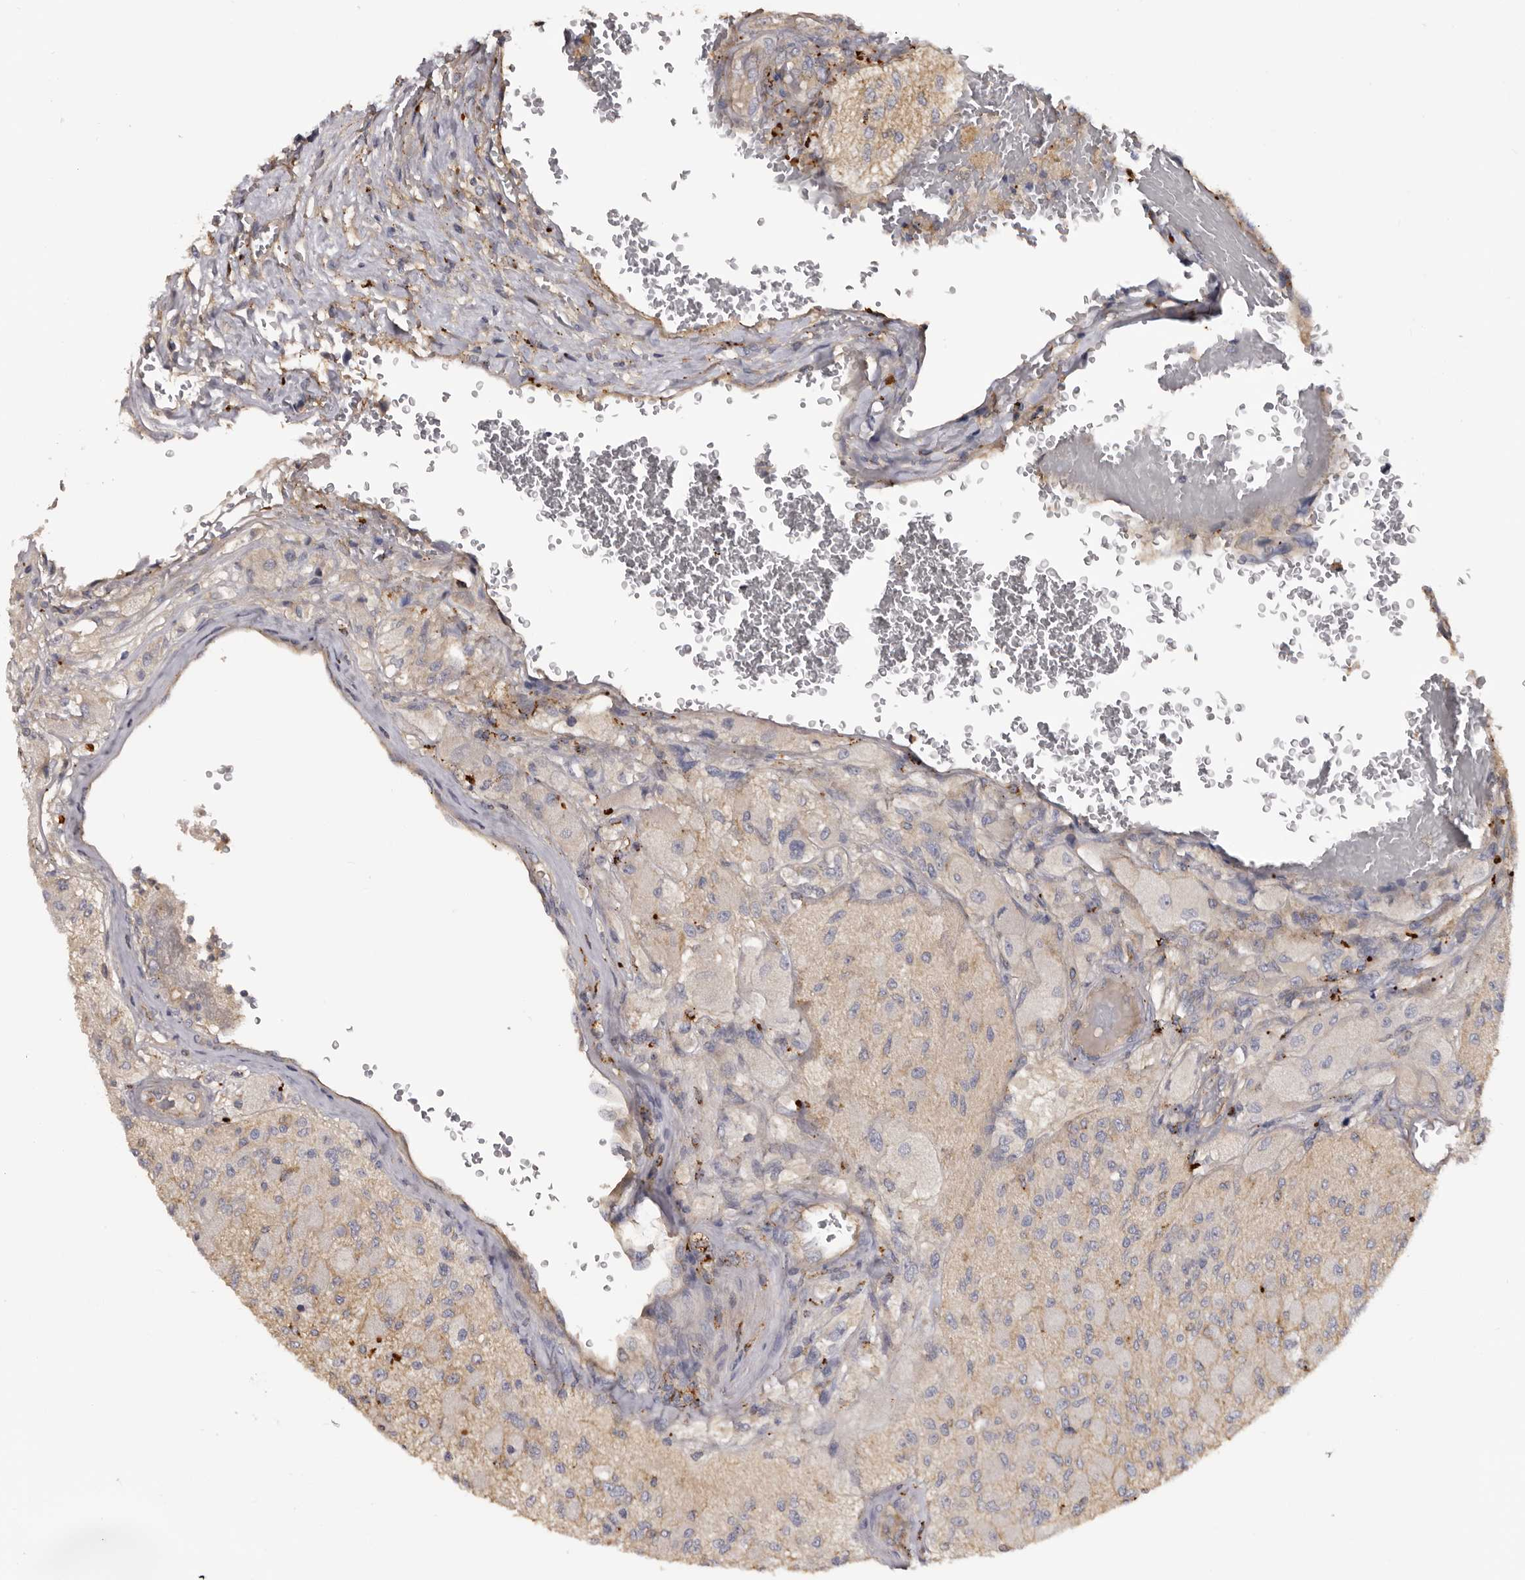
{"staining": {"intensity": "negative", "quantity": "none", "location": "none"}, "tissue": "glioma", "cell_type": "Tumor cells", "image_type": "cancer", "snomed": [{"axis": "morphology", "description": "Normal tissue, NOS"}, {"axis": "morphology", "description": "Glioma, malignant, High grade"}, {"axis": "topography", "description": "Cerebral cortex"}], "caption": "A high-resolution micrograph shows immunohistochemistry (IHC) staining of malignant glioma (high-grade), which displays no significant expression in tumor cells.", "gene": "INKA2", "patient": {"sex": "male", "age": 77}}